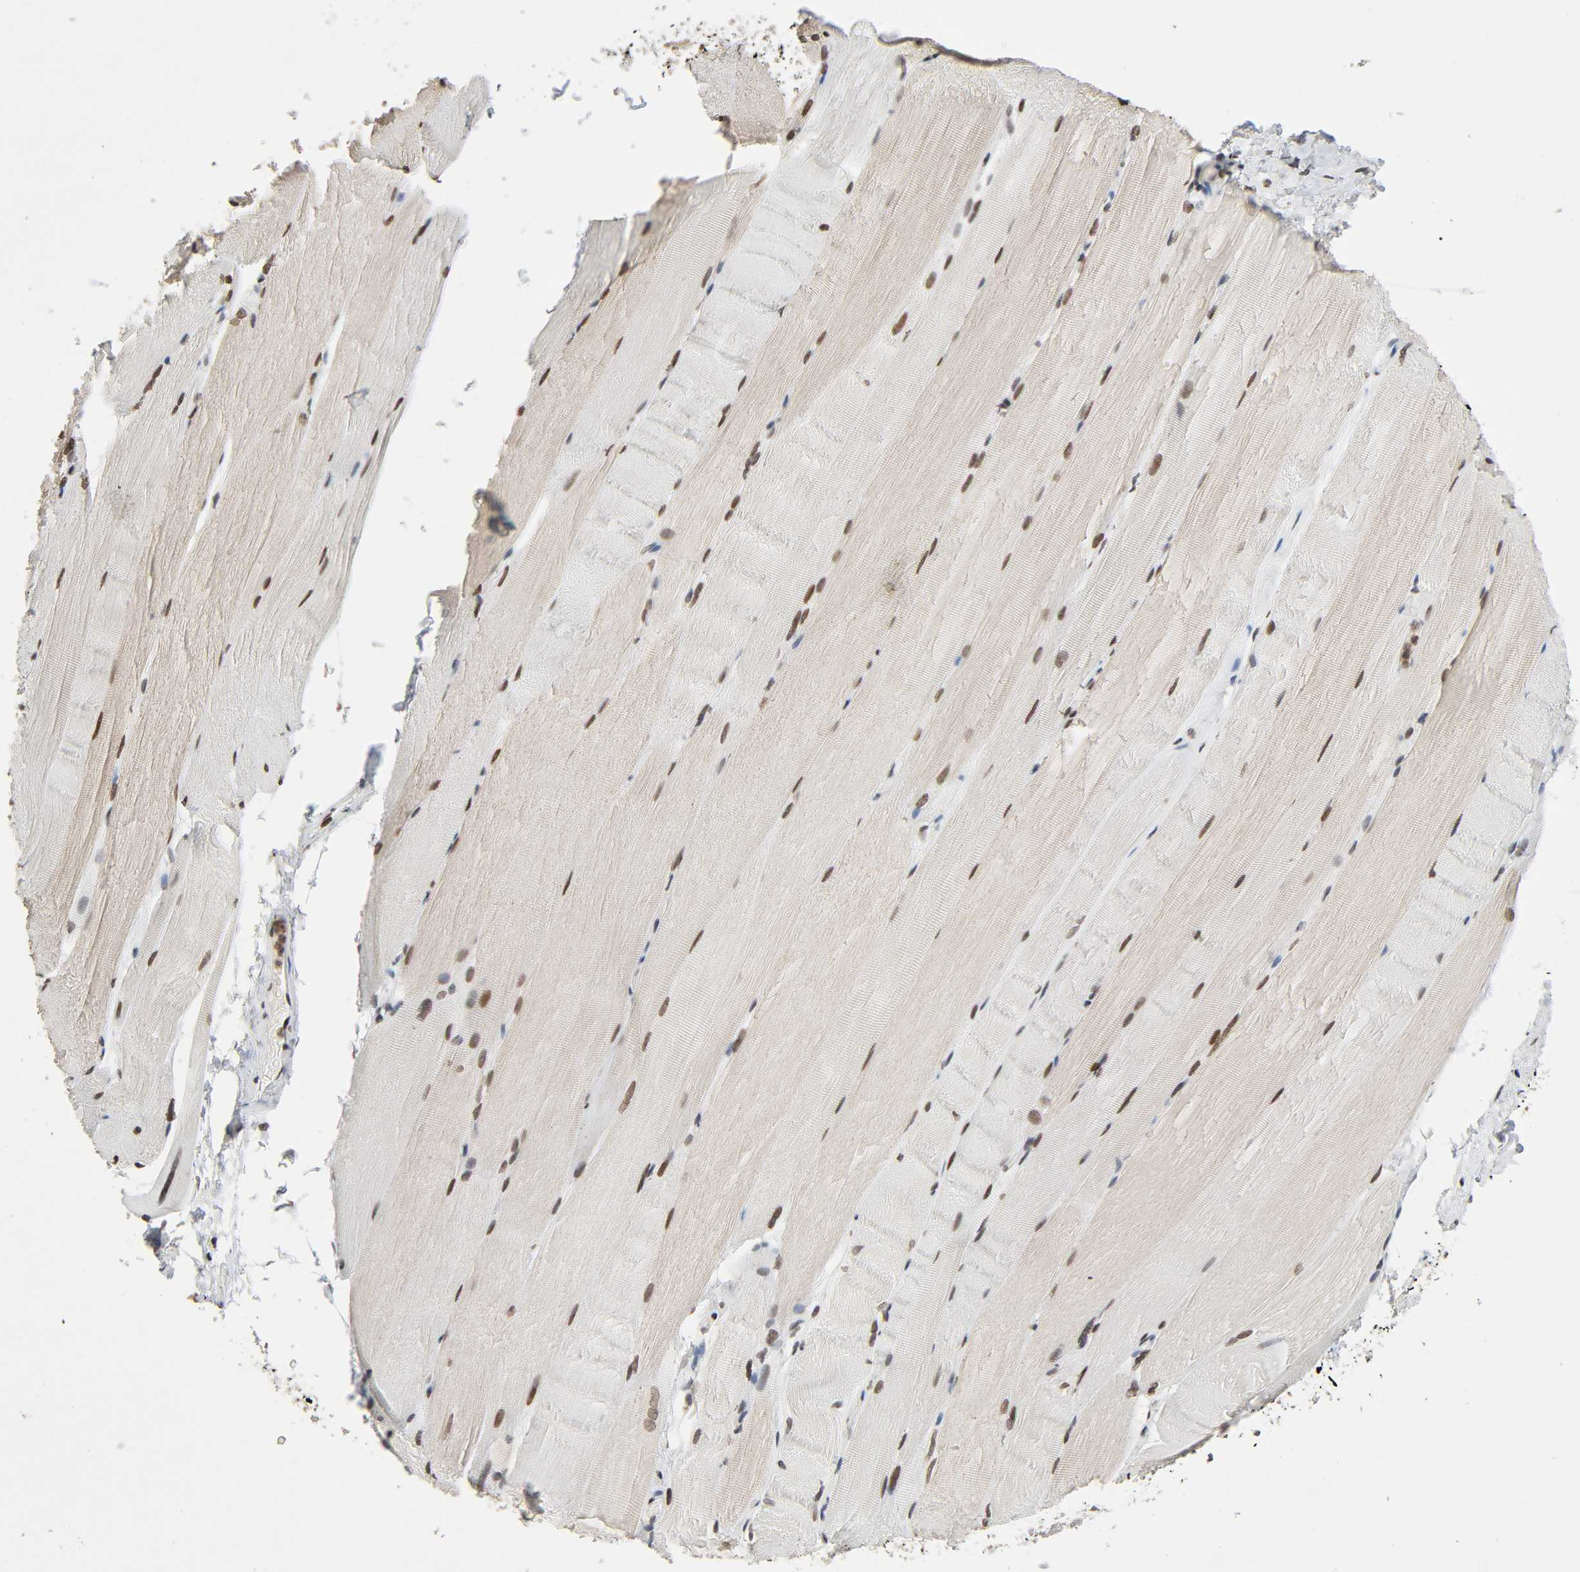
{"staining": {"intensity": "weak", "quantity": ">75%", "location": "cytoplasmic/membranous,nuclear"}, "tissue": "skeletal muscle", "cell_type": "Myocytes", "image_type": "normal", "snomed": [{"axis": "morphology", "description": "Normal tissue, NOS"}, {"axis": "topography", "description": "Skeletal muscle"}, {"axis": "topography", "description": "Parathyroid gland"}], "caption": "A brown stain highlights weak cytoplasmic/membranous,nuclear positivity of a protein in myocytes of benign human skeletal muscle.", "gene": "STK4", "patient": {"sex": "female", "age": 37}}